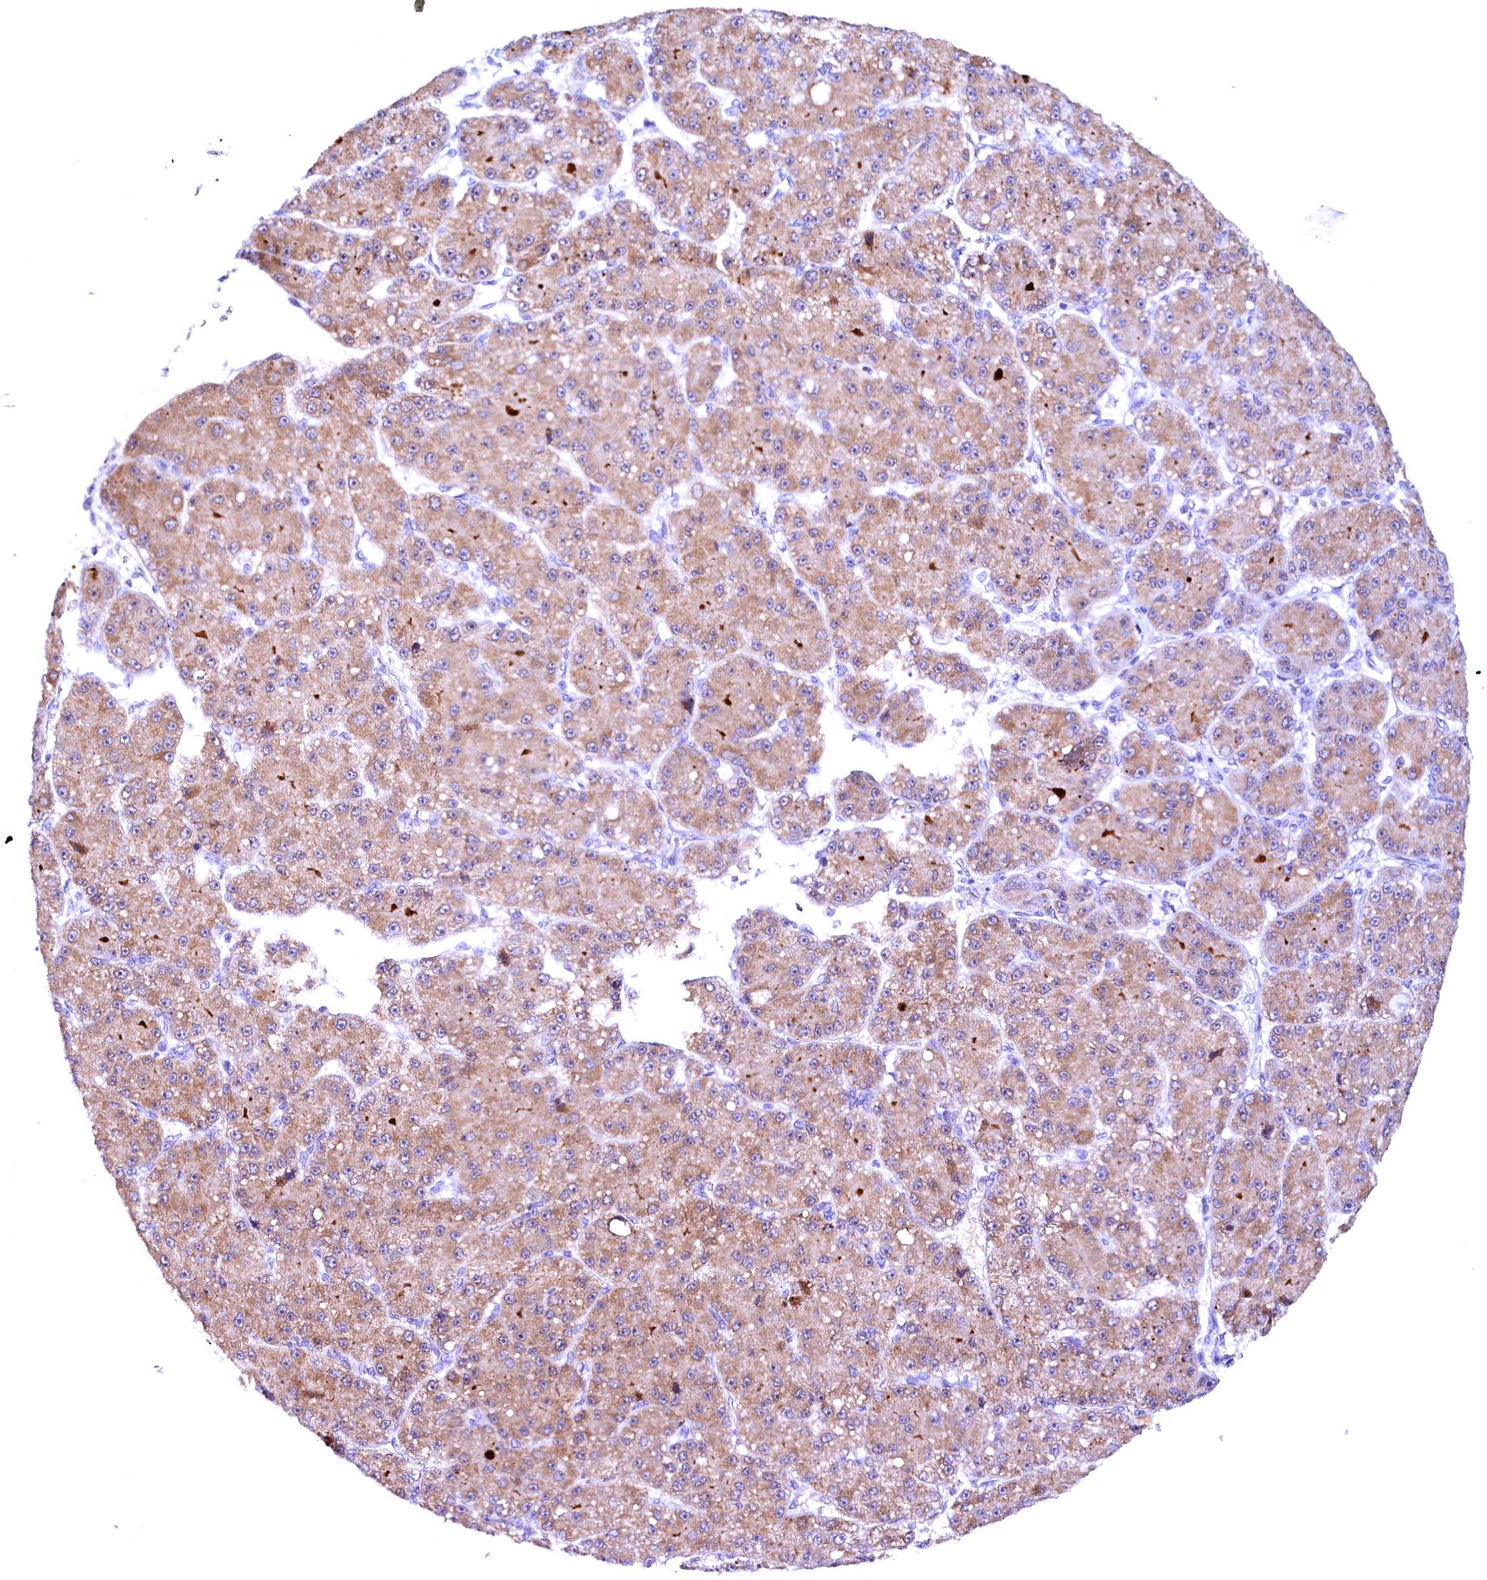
{"staining": {"intensity": "weak", "quantity": ">75%", "location": "cytoplasmic/membranous"}, "tissue": "liver cancer", "cell_type": "Tumor cells", "image_type": "cancer", "snomed": [{"axis": "morphology", "description": "Carcinoma, Hepatocellular, NOS"}, {"axis": "topography", "description": "Liver"}], "caption": "Immunohistochemical staining of liver cancer demonstrates low levels of weak cytoplasmic/membranous protein staining in about >75% of tumor cells.", "gene": "CCDC106", "patient": {"sex": "male", "age": 67}}